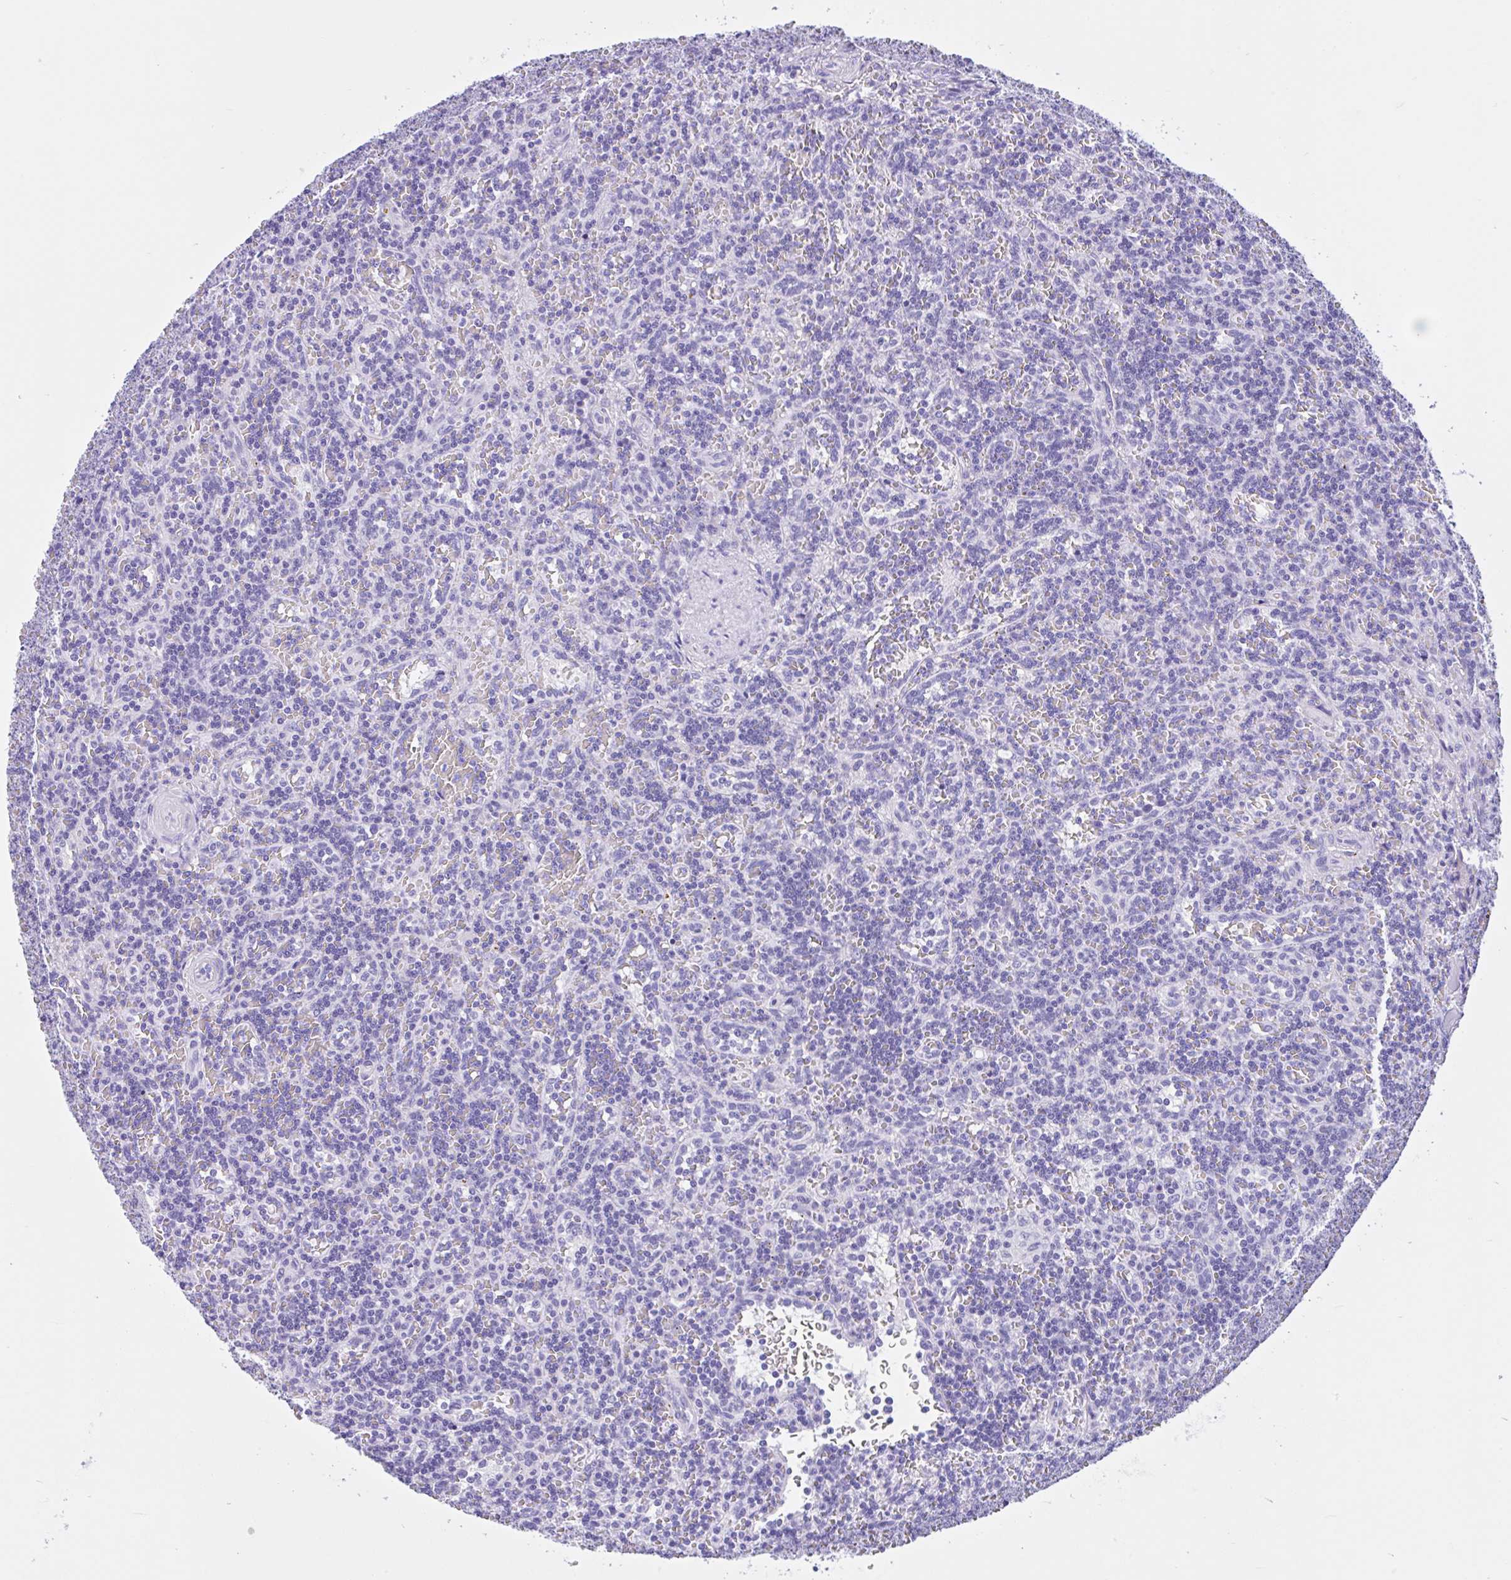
{"staining": {"intensity": "negative", "quantity": "none", "location": "none"}, "tissue": "lymphoma", "cell_type": "Tumor cells", "image_type": "cancer", "snomed": [{"axis": "morphology", "description": "Malignant lymphoma, non-Hodgkin's type, Low grade"}, {"axis": "topography", "description": "Spleen"}], "caption": "The immunohistochemistry (IHC) photomicrograph has no significant staining in tumor cells of low-grade malignant lymphoma, non-Hodgkin's type tissue.", "gene": "IAPP", "patient": {"sex": "male", "age": 73}}